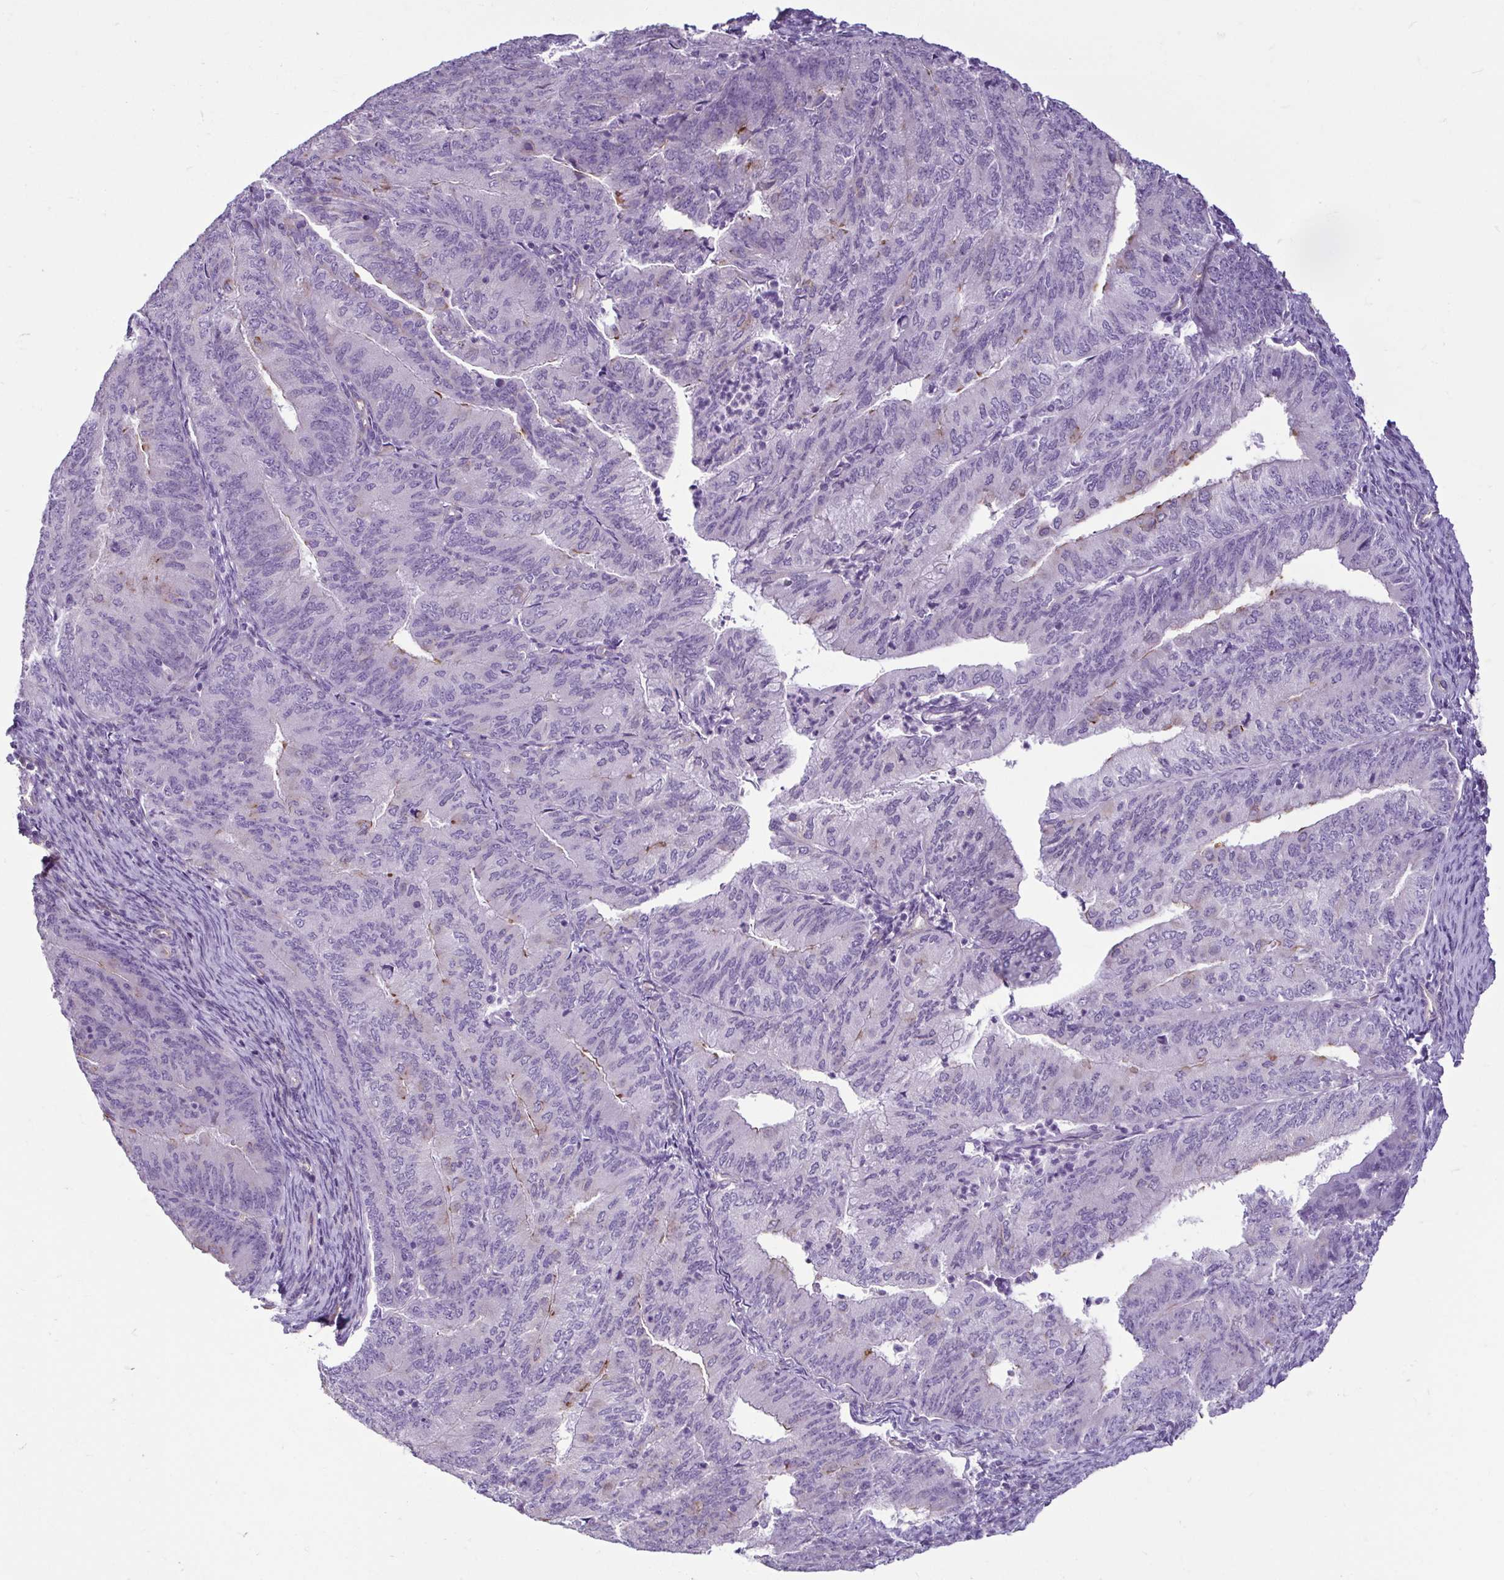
{"staining": {"intensity": "negative", "quantity": "none", "location": "none"}, "tissue": "endometrial cancer", "cell_type": "Tumor cells", "image_type": "cancer", "snomed": [{"axis": "morphology", "description": "Adenocarcinoma, NOS"}, {"axis": "topography", "description": "Endometrium"}], "caption": "High magnification brightfield microscopy of endometrial cancer stained with DAB (3,3'-diaminobenzidine) (brown) and counterstained with hematoxylin (blue): tumor cells show no significant positivity. (Brightfield microscopy of DAB immunohistochemistry at high magnification).", "gene": "CASP14", "patient": {"sex": "female", "age": 57}}